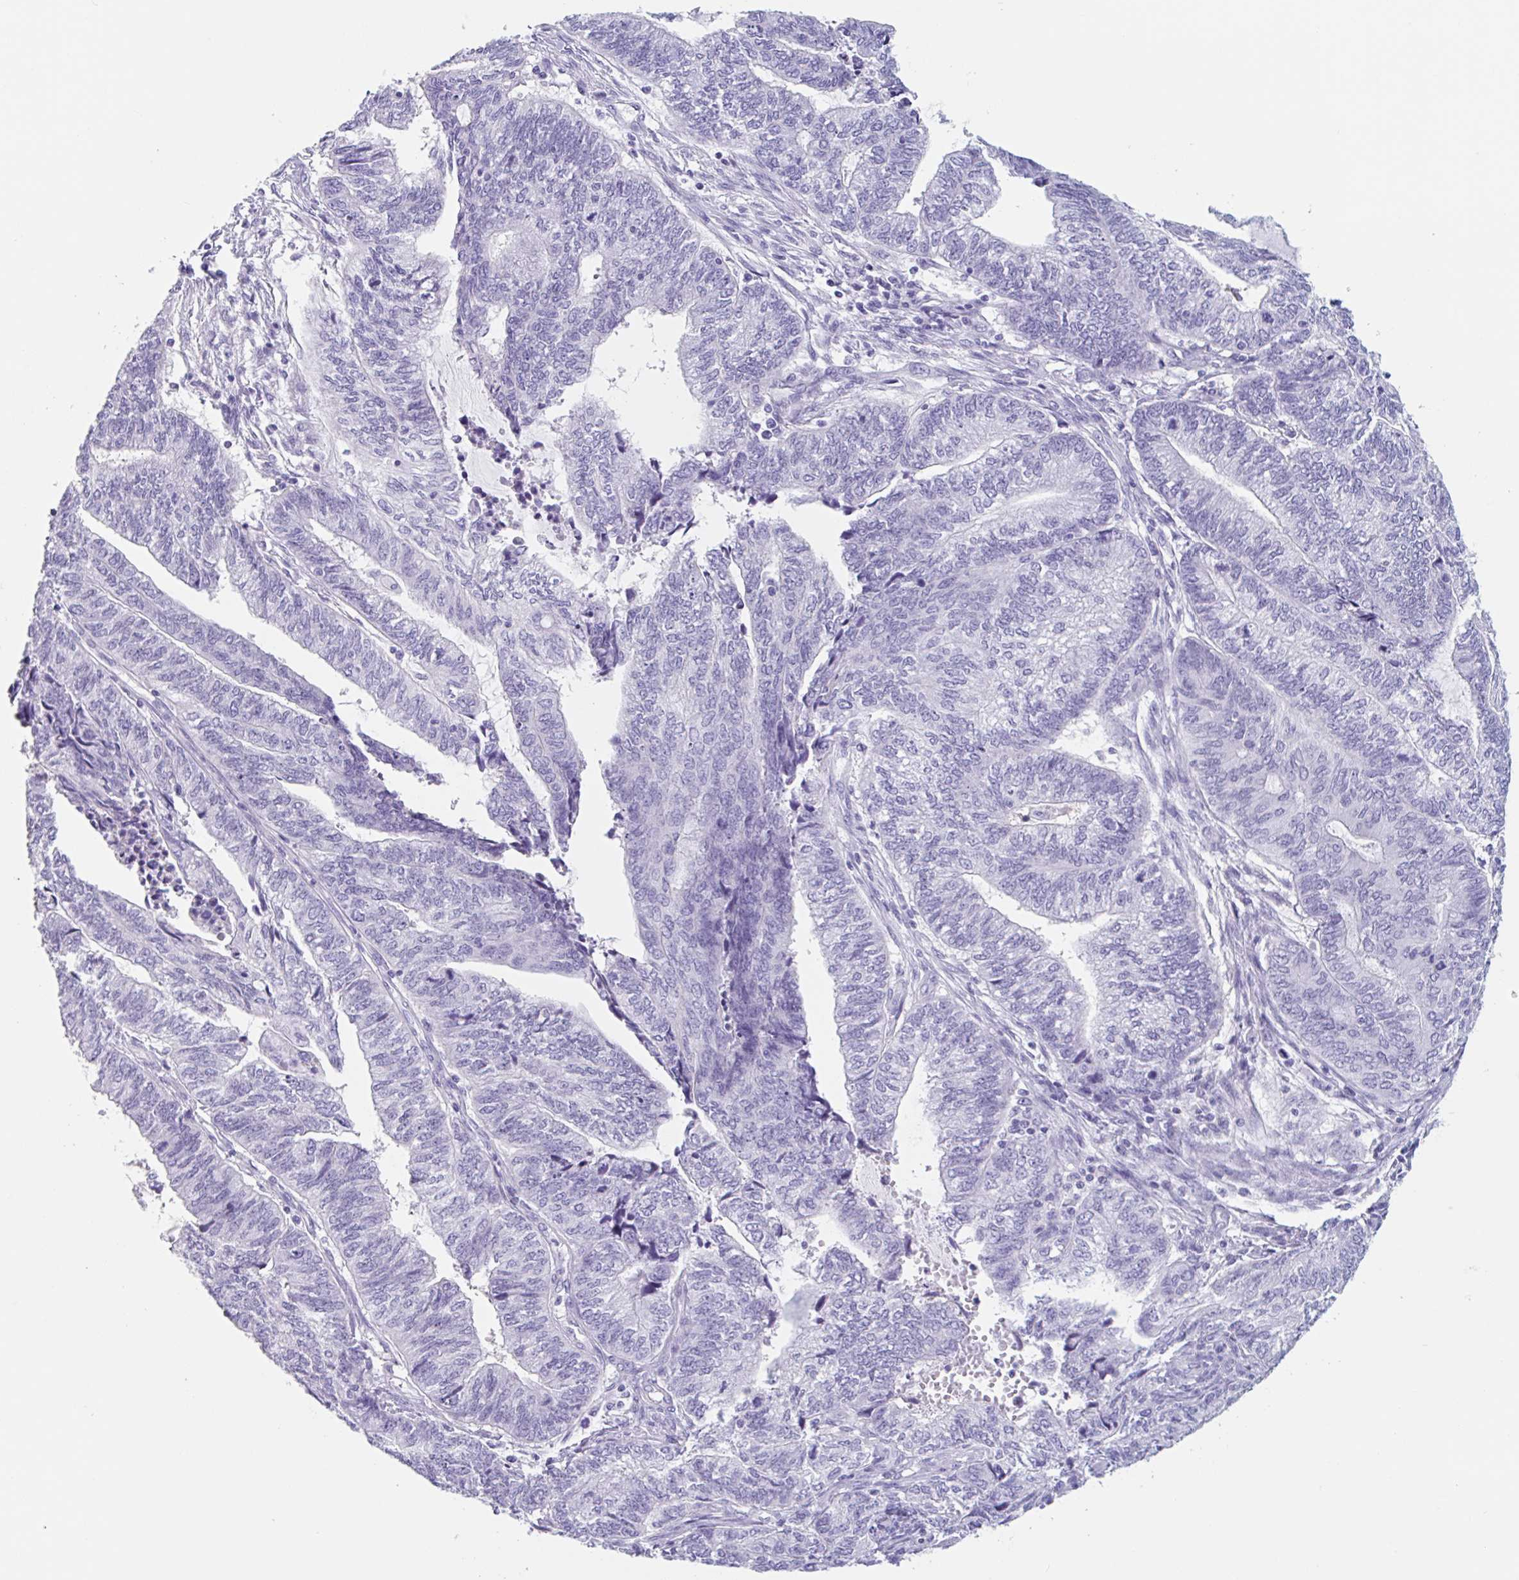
{"staining": {"intensity": "negative", "quantity": "none", "location": "none"}, "tissue": "endometrial cancer", "cell_type": "Tumor cells", "image_type": "cancer", "snomed": [{"axis": "morphology", "description": "Adenocarcinoma, NOS"}, {"axis": "topography", "description": "Uterus"}, {"axis": "topography", "description": "Endometrium"}], "caption": "DAB (3,3'-diaminobenzidine) immunohistochemical staining of human endometrial cancer exhibits no significant expression in tumor cells.", "gene": "EMC4", "patient": {"sex": "female", "age": 70}}